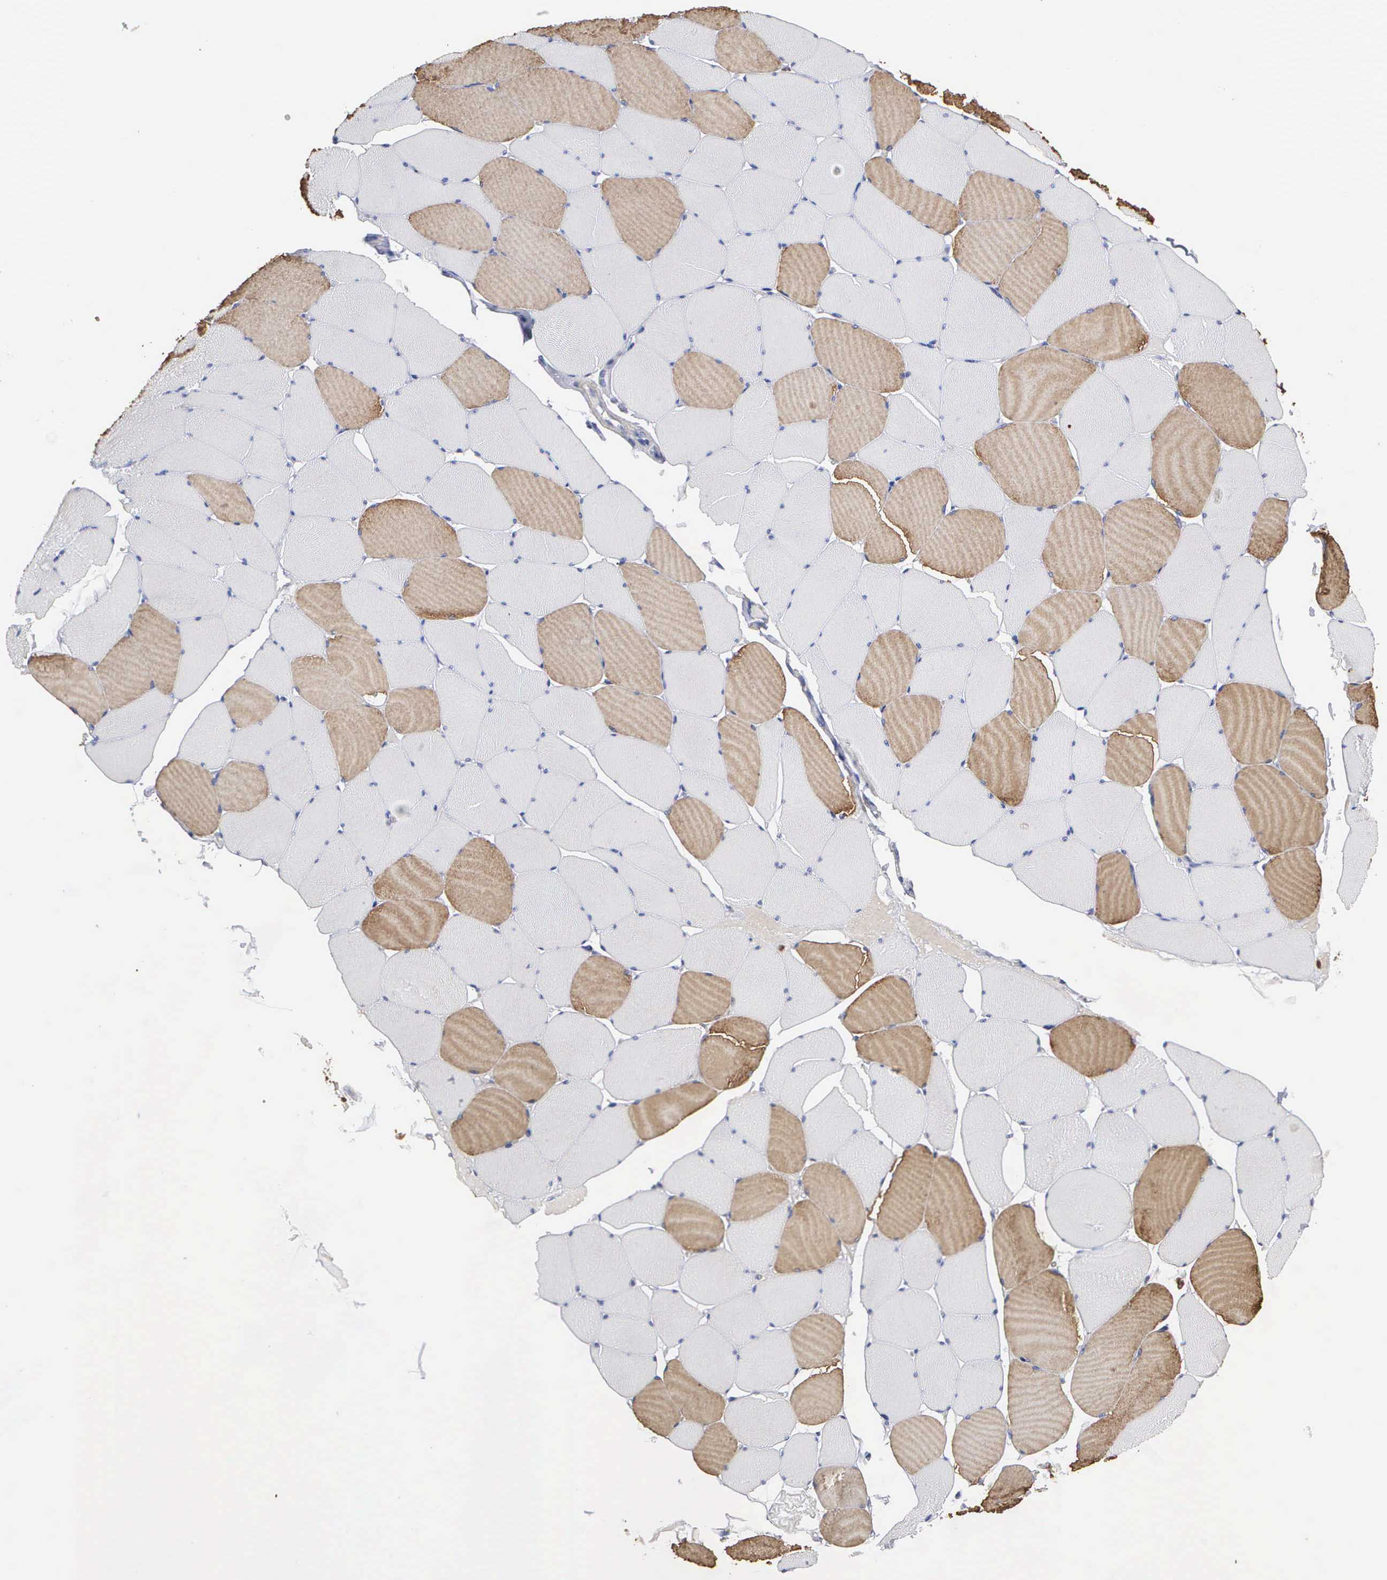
{"staining": {"intensity": "moderate", "quantity": "25%-75%", "location": "cytoplasmic/membranous"}, "tissue": "skeletal muscle", "cell_type": "Myocytes", "image_type": "normal", "snomed": [{"axis": "morphology", "description": "Normal tissue, NOS"}, {"axis": "topography", "description": "Skeletal muscle"}, {"axis": "topography", "description": "Salivary gland"}], "caption": "Moderate cytoplasmic/membranous expression for a protein is seen in about 25%-75% of myocytes of normal skeletal muscle using immunohistochemistry.", "gene": "ELFN2", "patient": {"sex": "male", "age": 62}}